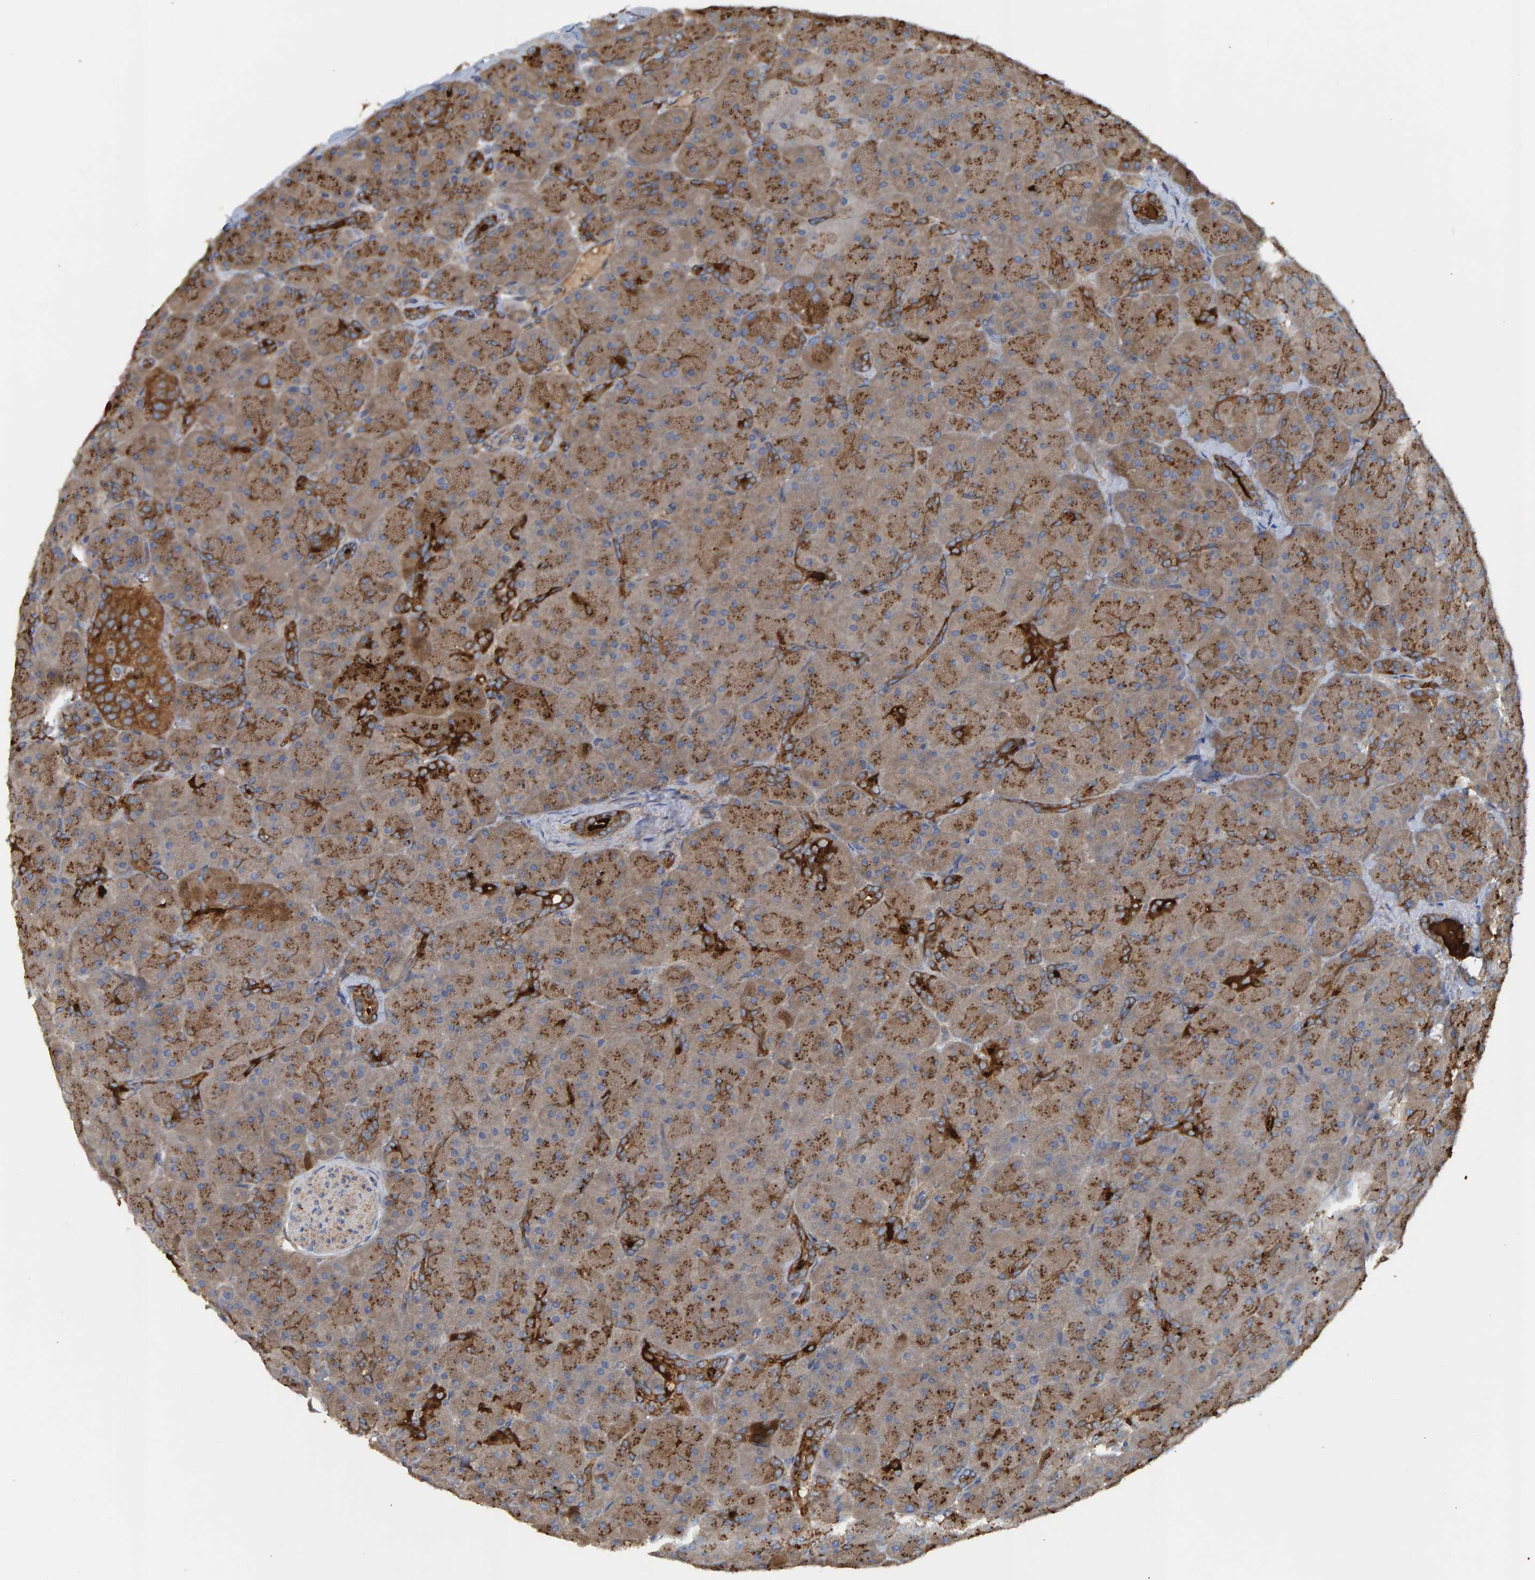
{"staining": {"intensity": "moderate", "quantity": ">75%", "location": "cytoplasmic/membranous"}, "tissue": "pancreas", "cell_type": "Exocrine glandular cells", "image_type": "normal", "snomed": [{"axis": "morphology", "description": "Normal tissue, NOS"}, {"axis": "topography", "description": "Pancreas"}], "caption": "The micrograph exhibits immunohistochemical staining of normal pancreas. There is moderate cytoplasmic/membranous positivity is identified in about >75% of exocrine glandular cells.", "gene": "LRSAM1", "patient": {"sex": "male", "age": 66}}